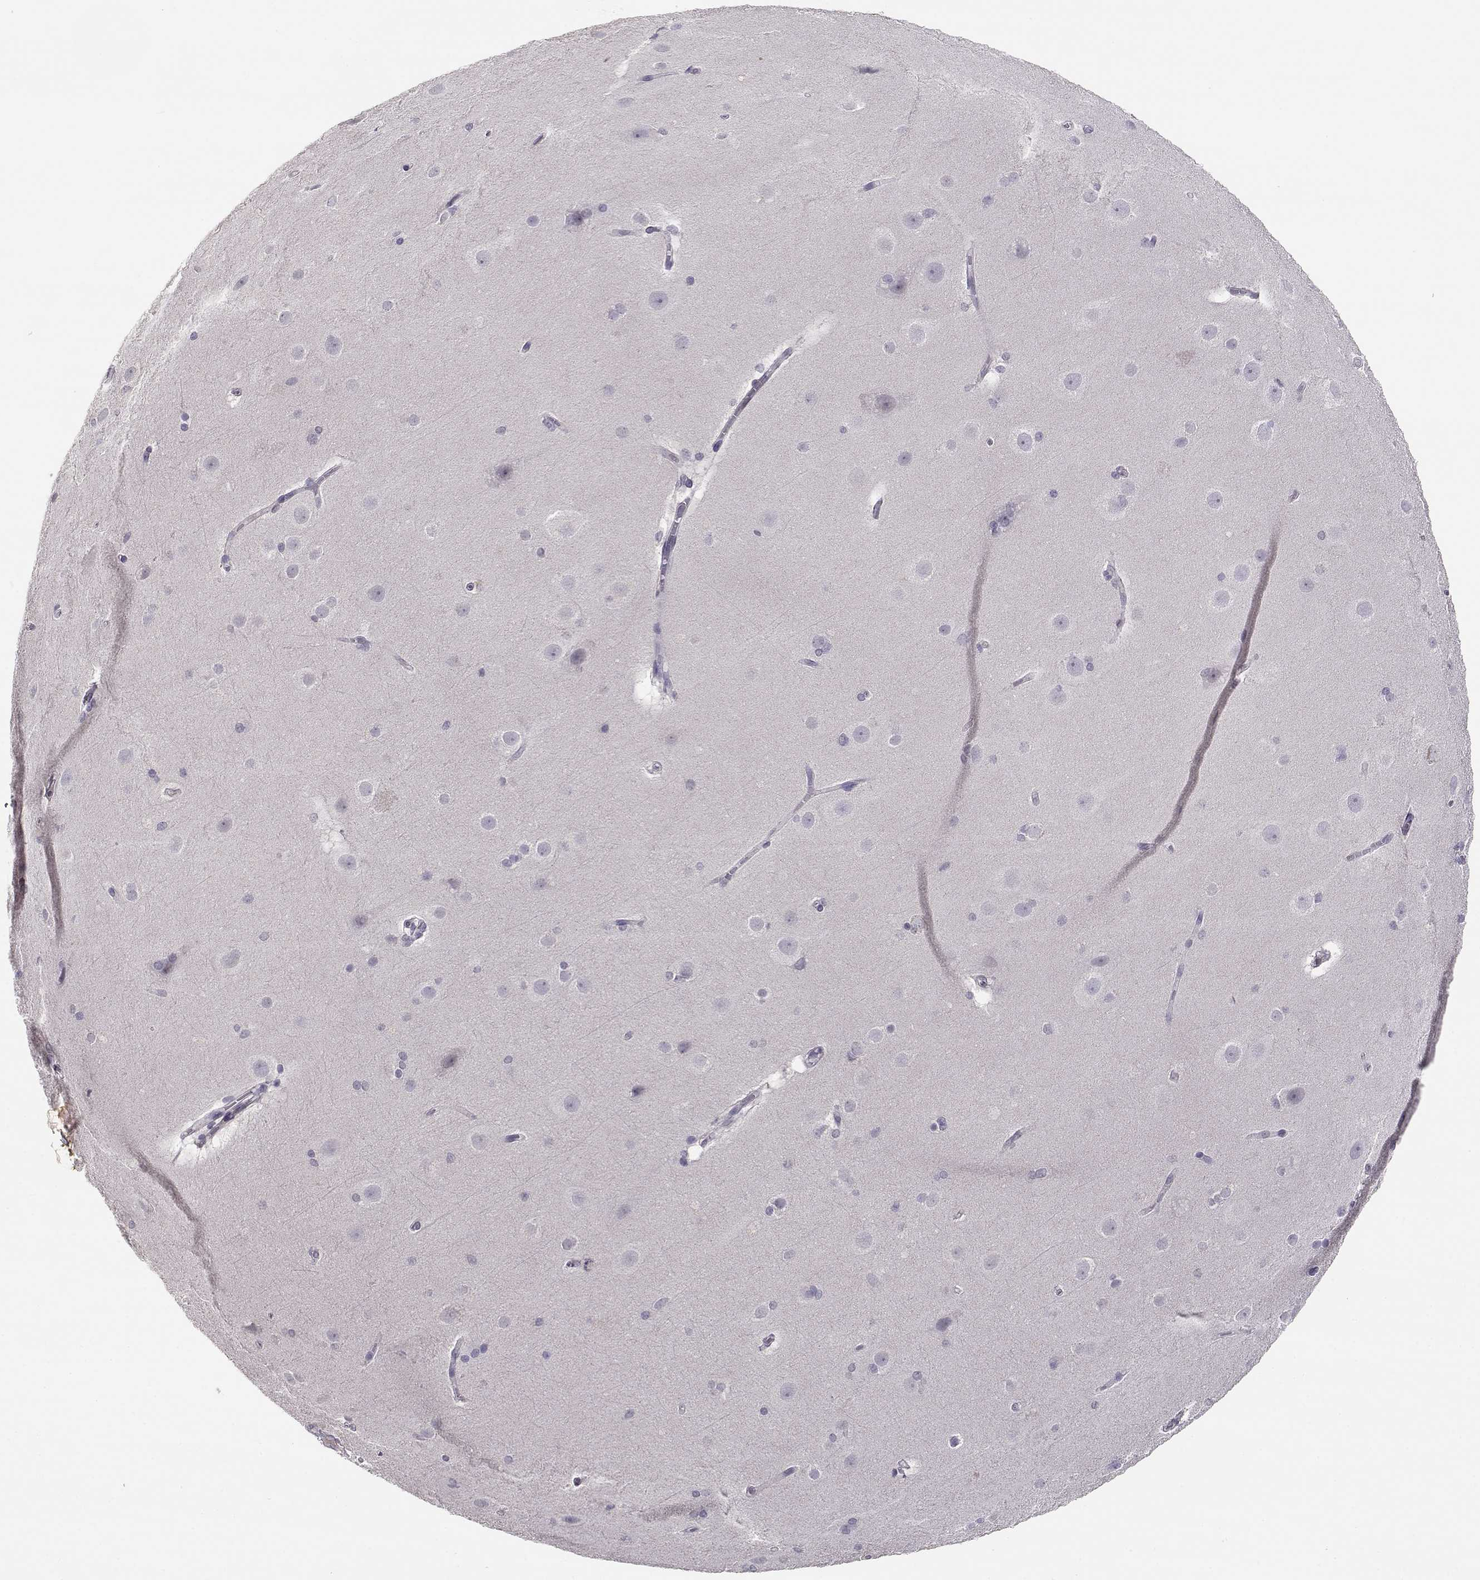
{"staining": {"intensity": "negative", "quantity": "none", "location": "none"}, "tissue": "hippocampus", "cell_type": "Glial cells", "image_type": "normal", "snomed": [{"axis": "morphology", "description": "Normal tissue, NOS"}, {"axis": "topography", "description": "Cerebral cortex"}, {"axis": "topography", "description": "Hippocampus"}], "caption": "The IHC micrograph has no significant expression in glial cells of hippocampus. (Stains: DAB (3,3'-diaminobenzidine) immunohistochemistry with hematoxylin counter stain, Microscopy: brightfield microscopy at high magnification).", "gene": "RHOXF2", "patient": {"sex": "female", "age": 19}}